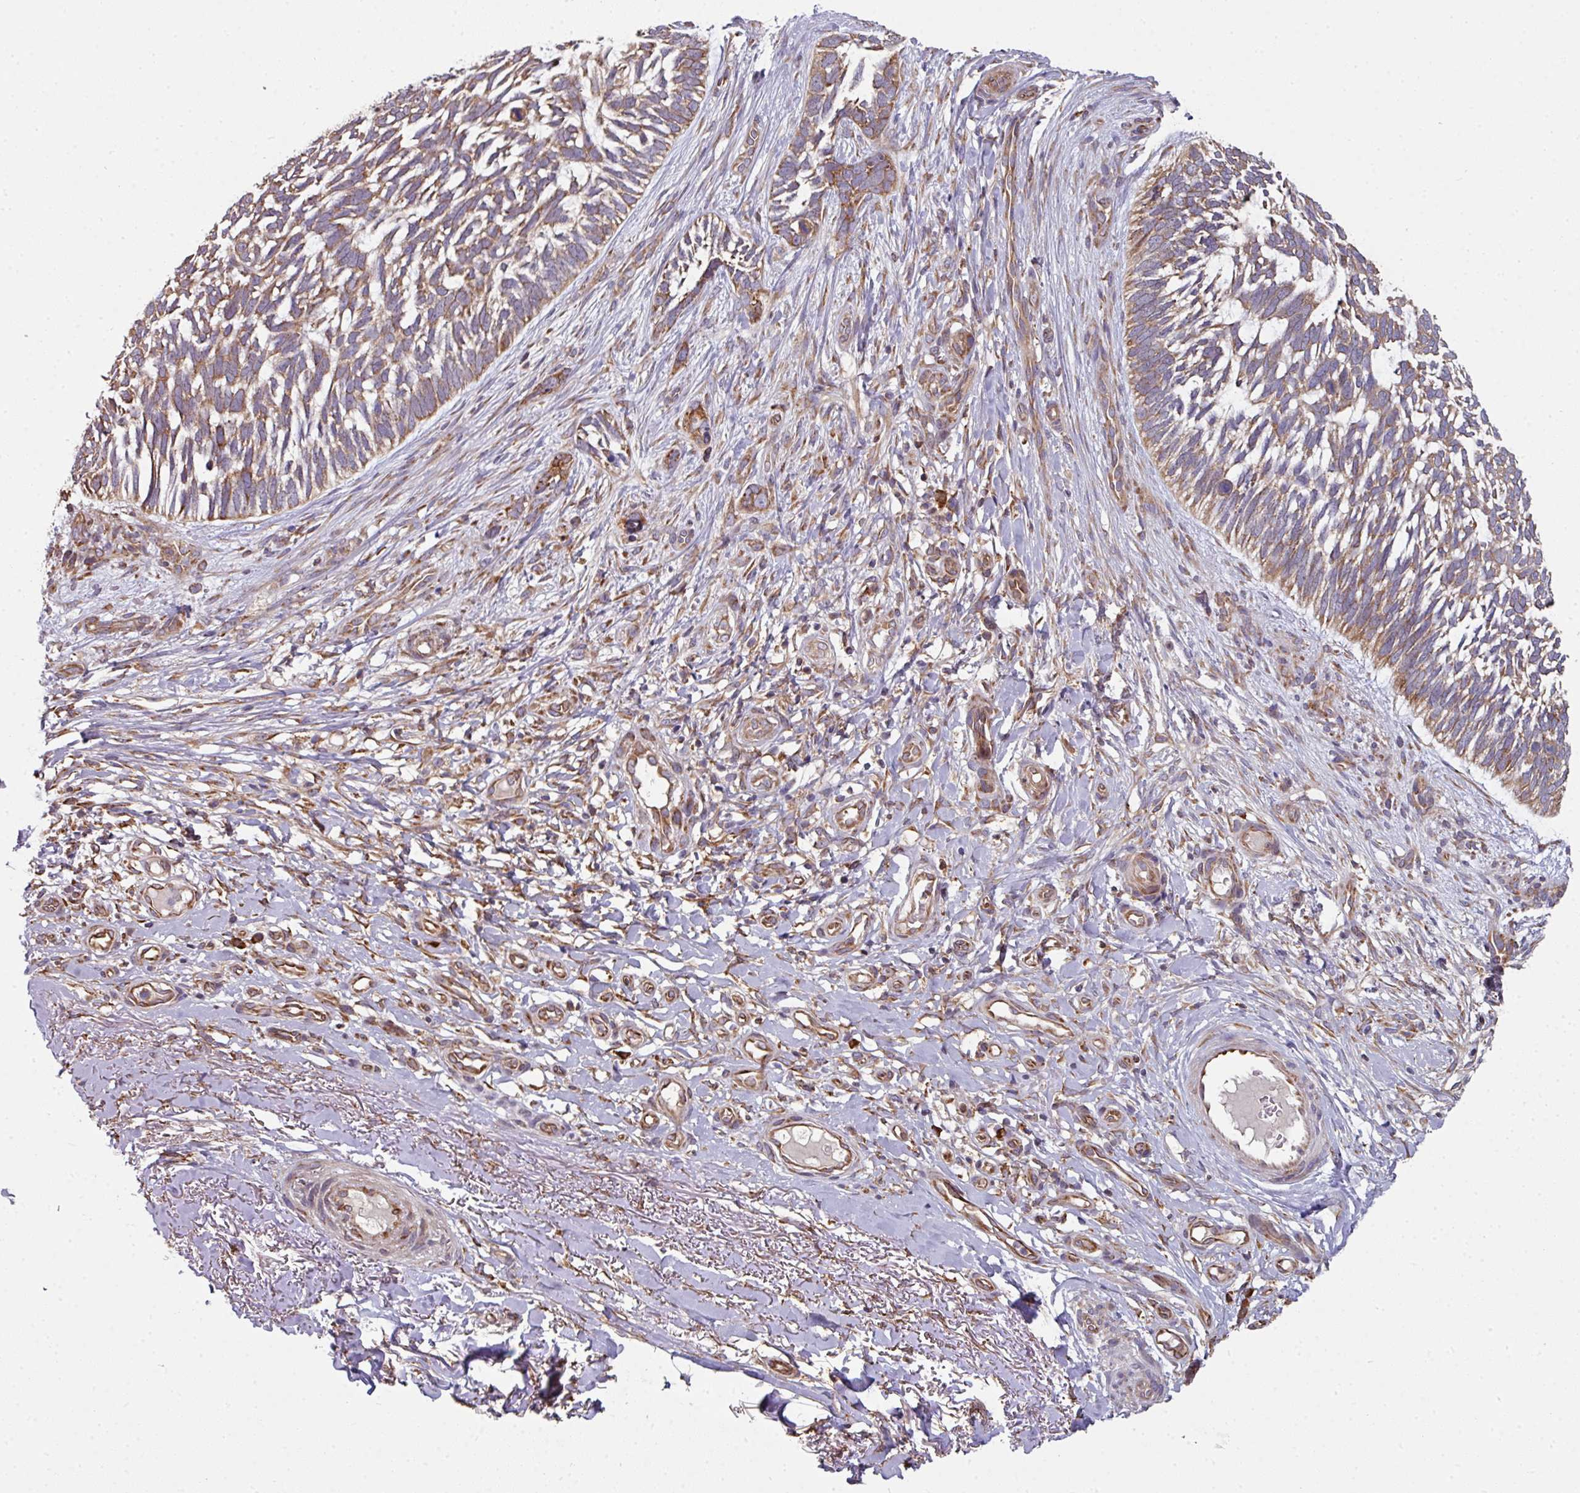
{"staining": {"intensity": "moderate", "quantity": ">75%", "location": "cytoplasmic/membranous"}, "tissue": "skin cancer", "cell_type": "Tumor cells", "image_type": "cancer", "snomed": [{"axis": "morphology", "description": "Basal cell carcinoma"}, {"axis": "topography", "description": "Skin"}], "caption": "Basal cell carcinoma (skin) tissue demonstrates moderate cytoplasmic/membranous positivity in approximately >75% of tumor cells", "gene": "FAT4", "patient": {"sex": "male", "age": 88}}